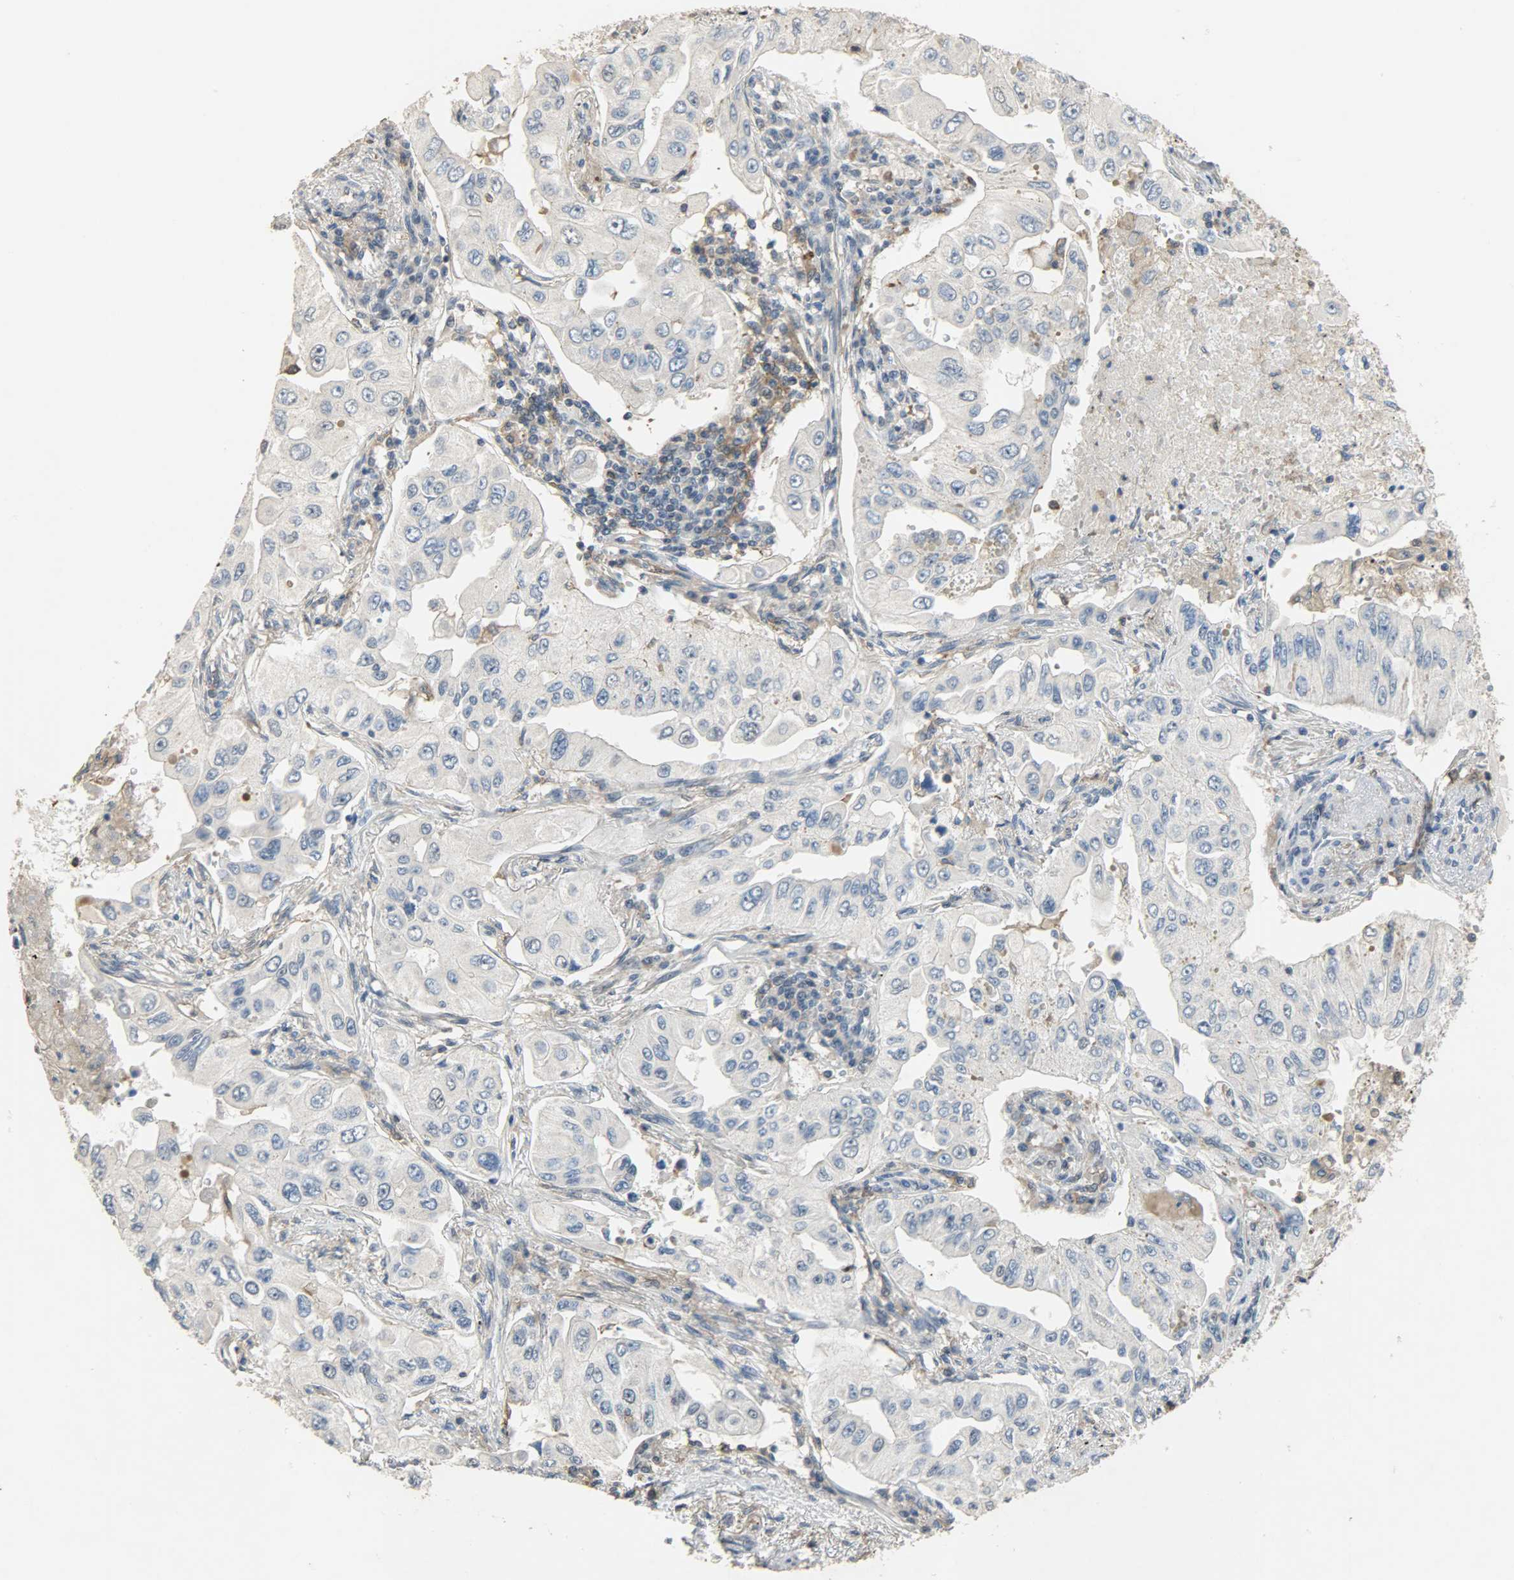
{"staining": {"intensity": "negative", "quantity": "none", "location": "none"}, "tissue": "lung cancer", "cell_type": "Tumor cells", "image_type": "cancer", "snomed": [{"axis": "morphology", "description": "Adenocarcinoma, NOS"}, {"axis": "topography", "description": "Lung"}], "caption": "DAB immunohistochemical staining of human adenocarcinoma (lung) shows no significant positivity in tumor cells. (Stains: DAB (3,3'-diaminobenzidine) IHC with hematoxylin counter stain, Microscopy: brightfield microscopy at high magnification).", "gene": "SKAP2", "patient": {"sex": "male", "age": 84}}